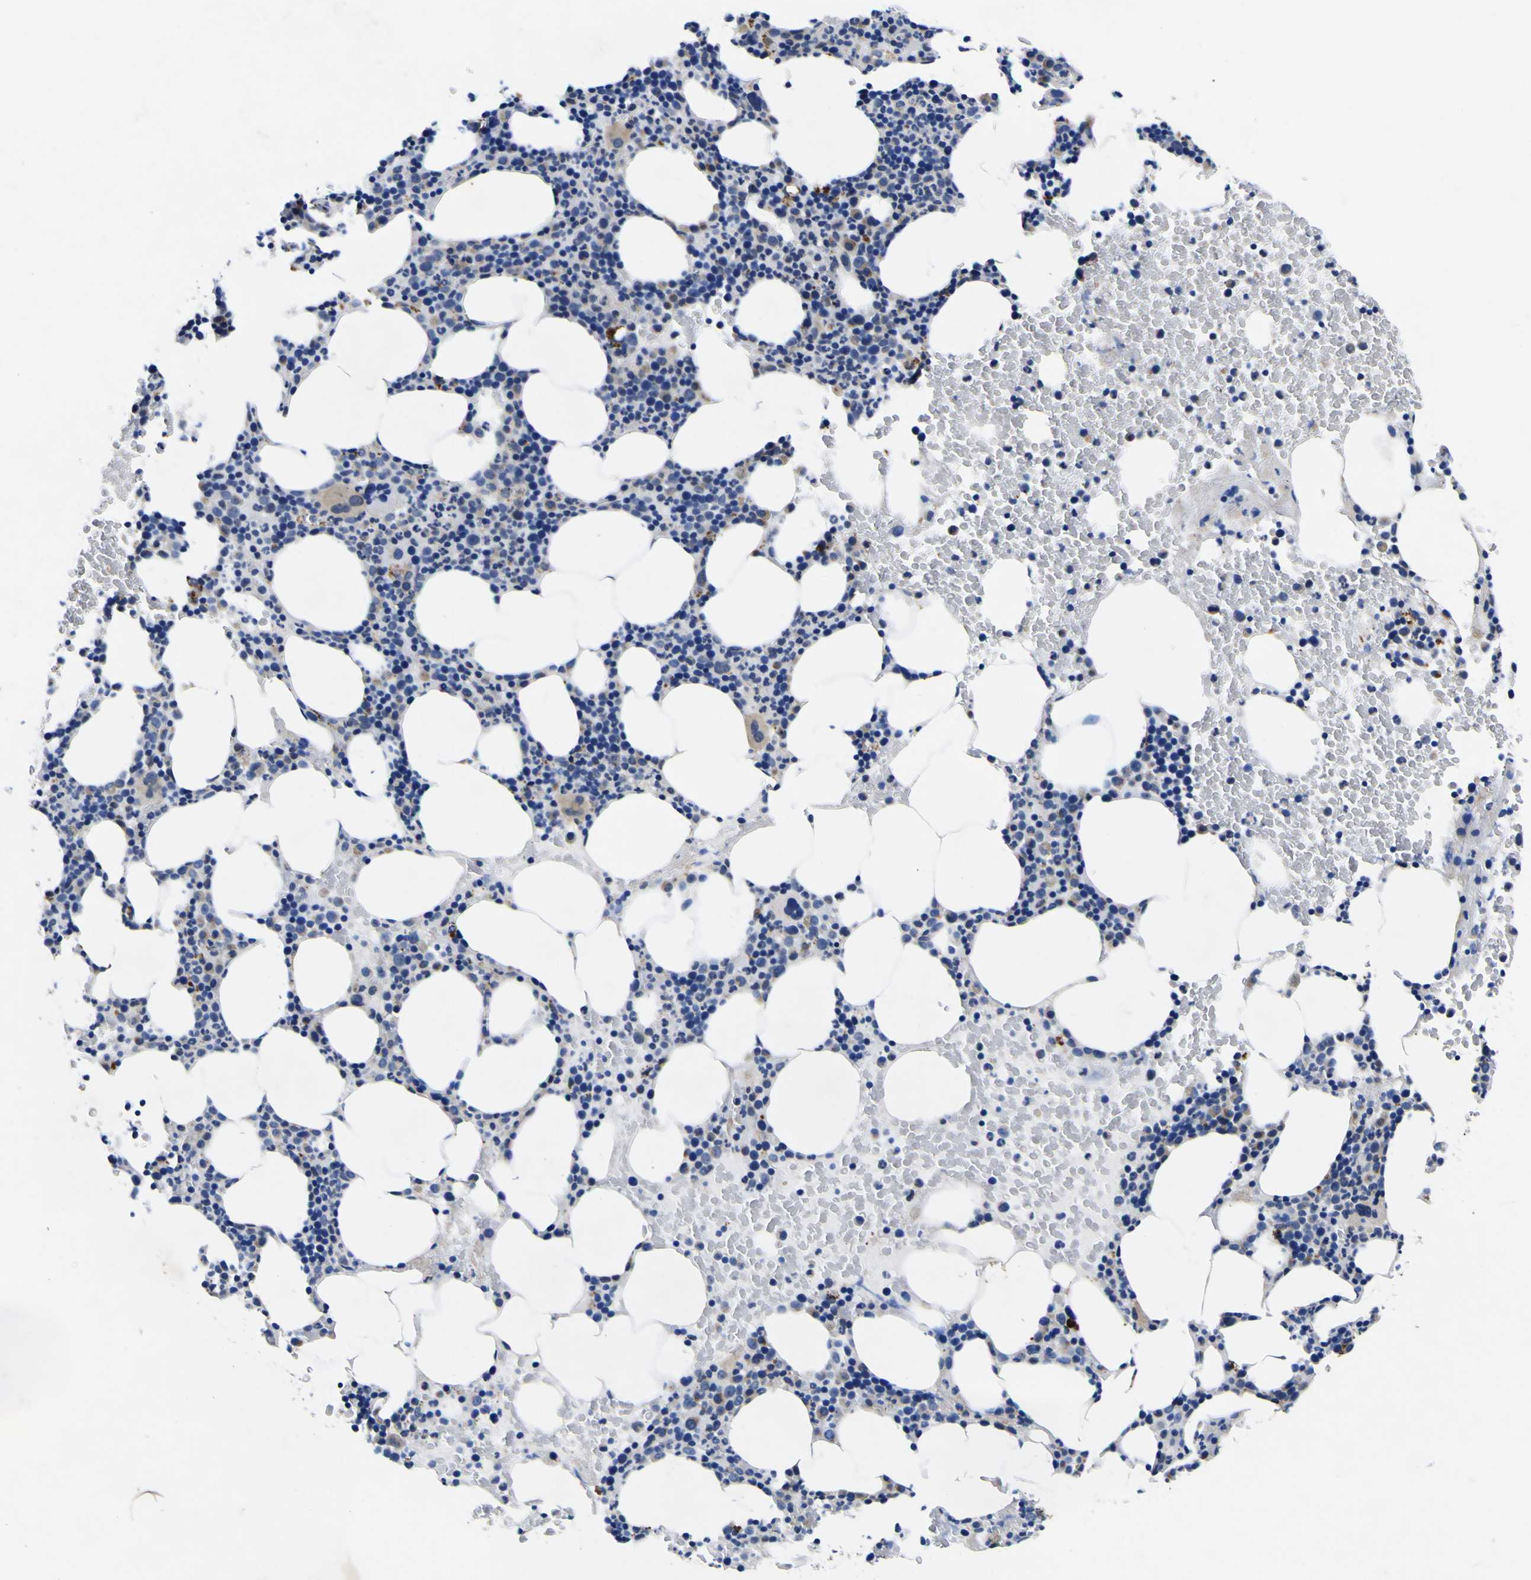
{"staining": {"intensity": "weak", "quantity": "<25%", "location": "cytoplasmic/membranous"}, "tissue": "bone marrow", "cell_type": "Hematopoietic cells", "image_type": "normal", "snomed": [{"axis": "morphology", "description": "Normal tissue, NOS"}, {"axis": "morphology", "description": "Inflammation, NOS"}, {"axis": "topography", "description": "Bone marrow"}], "caption": "Immunohistochemical staining of benign human bone marrow displays no significant staining in hematopoietic cells.", "gene": "IGFLR1", "patient": {"sex": "female", "age": 70}}